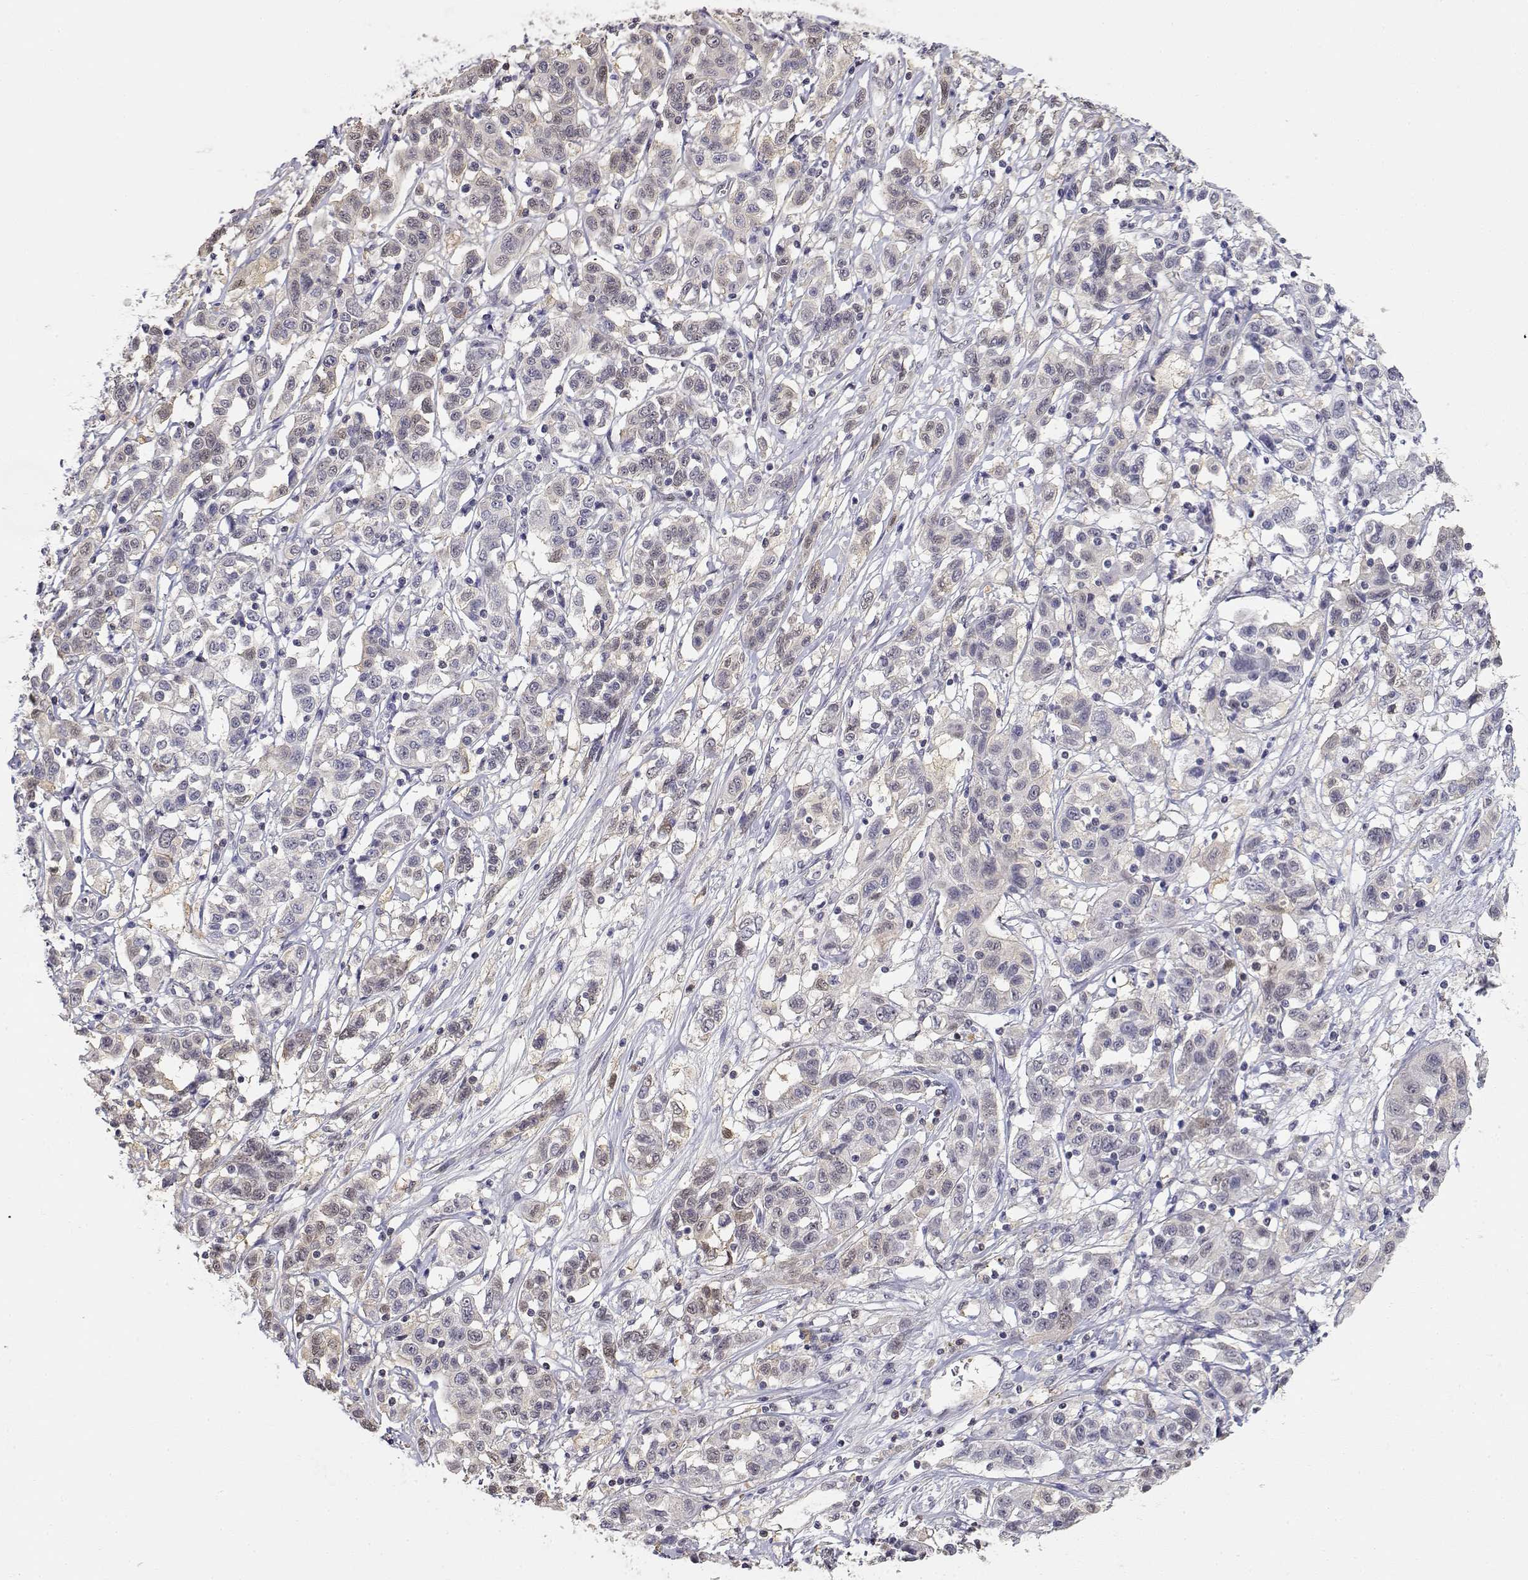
{"staining": {"intensity": "weak", "quantity": "<25%", "location": "cytoplasmic/membranous"}, "tissue": "liver cancer", "cell_type": "Tumor cells", "image_type": "cancer", "snomed": [{"axis": "morphology", "description": "Adenocarcinoma, NOS"}, {"axis": "morphology", "description": "Cholangiocarcinoma"}, {"axis": "topography", "description": "Liver"}], "caption": "IHC of human liver cancer (cholangiocarcinoma) exhibits no positivity in tumor cells. Brightfield microscopy of IHC stained with DAB (brown) and hematoxylin (blue), captured at high magnification.", "gene": "ADA", "patient": {"sex": "male", "age": 64}}